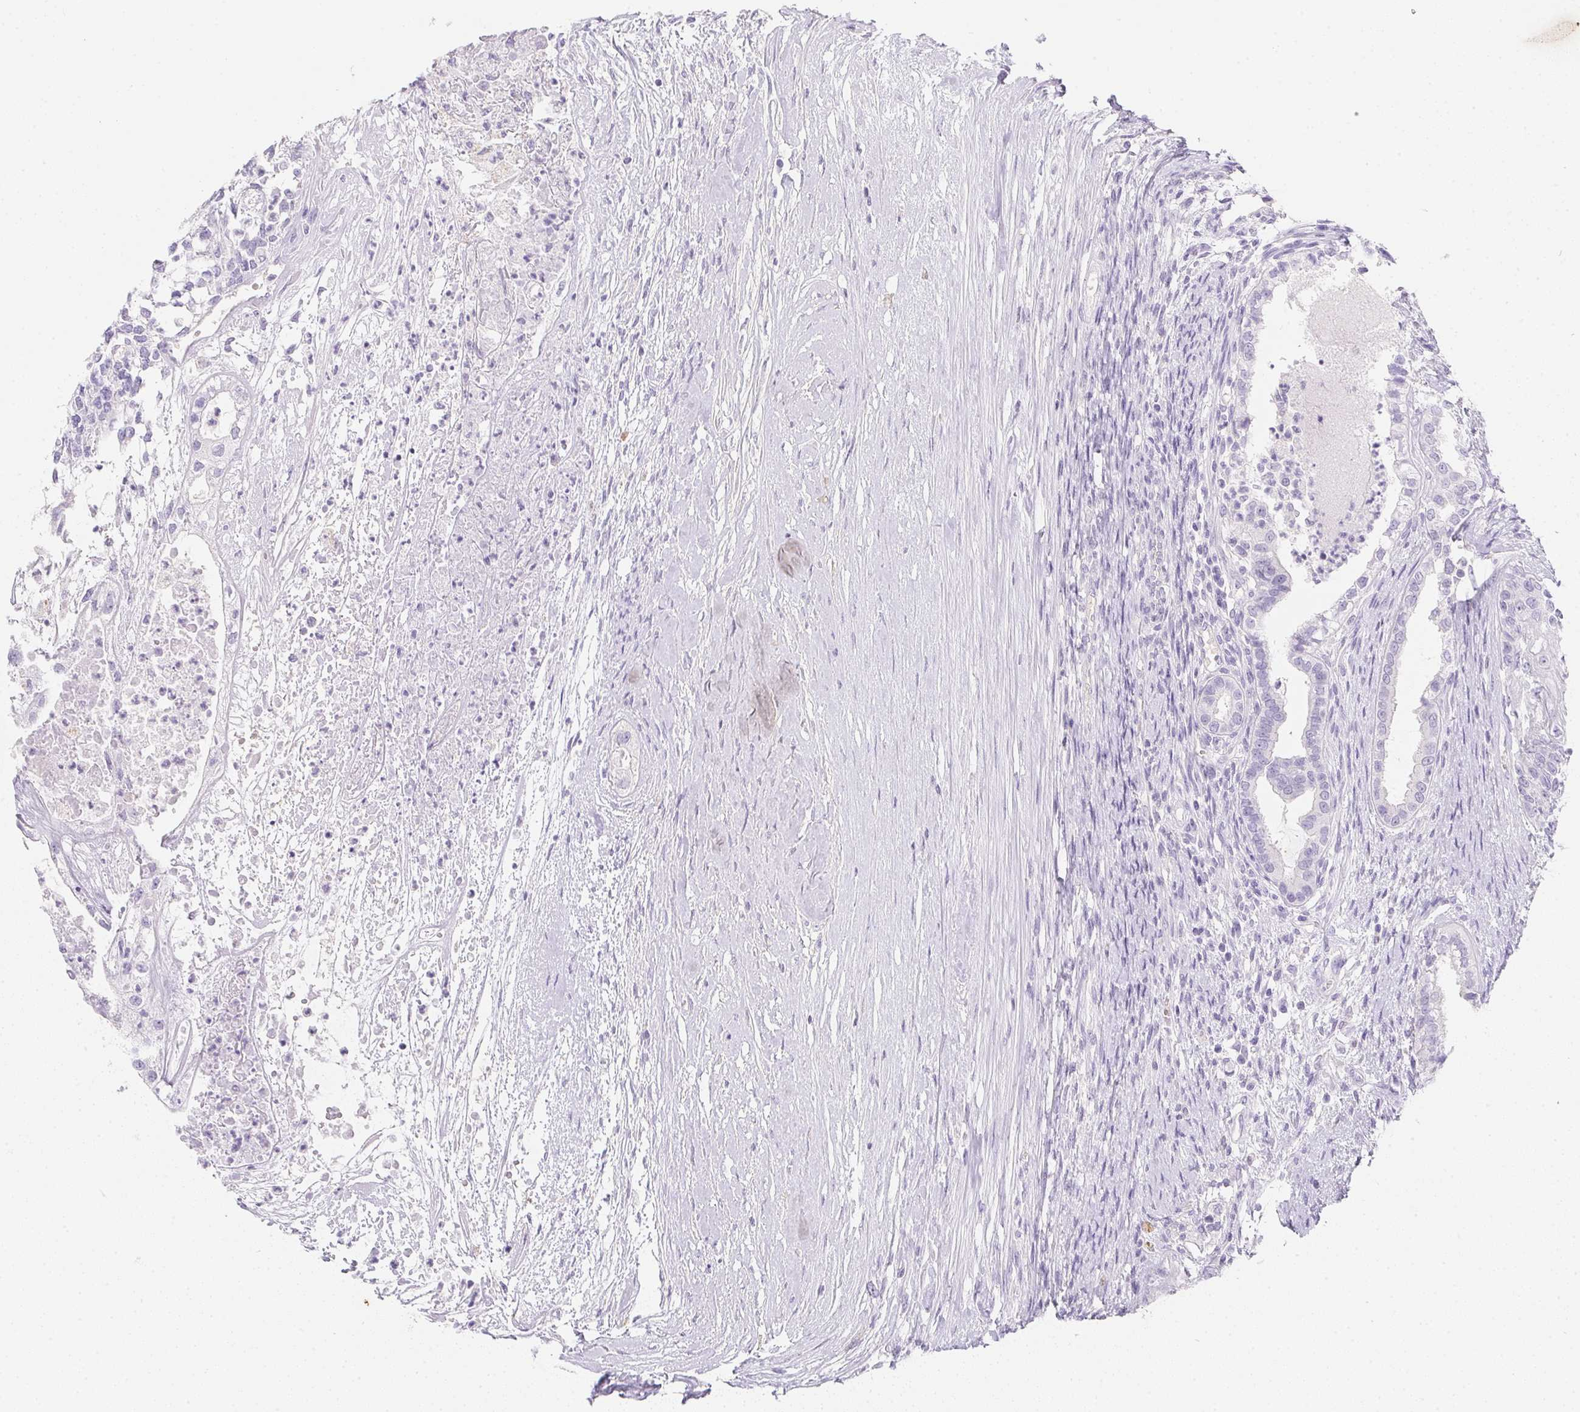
{"staining": {"intensity": "negative", "quantity": "none", "location": "none"}, "tissue": "testis cancer", "cell_type": "Tumor cells", "image_type": "cancer", "snomed": [{"axis": "morphology", "description": "Carcinoma, Embryonal, NOS"}, {"axis": "topography", "description": "Testis"}], "caption": "DAB (3,3'-diaminobenzidine) immunohistochemical staining of human testis cancer displays no significant positivity in tumor cells.", "gene": "DCD", "patient": {"sex": "male", "age": 37}}